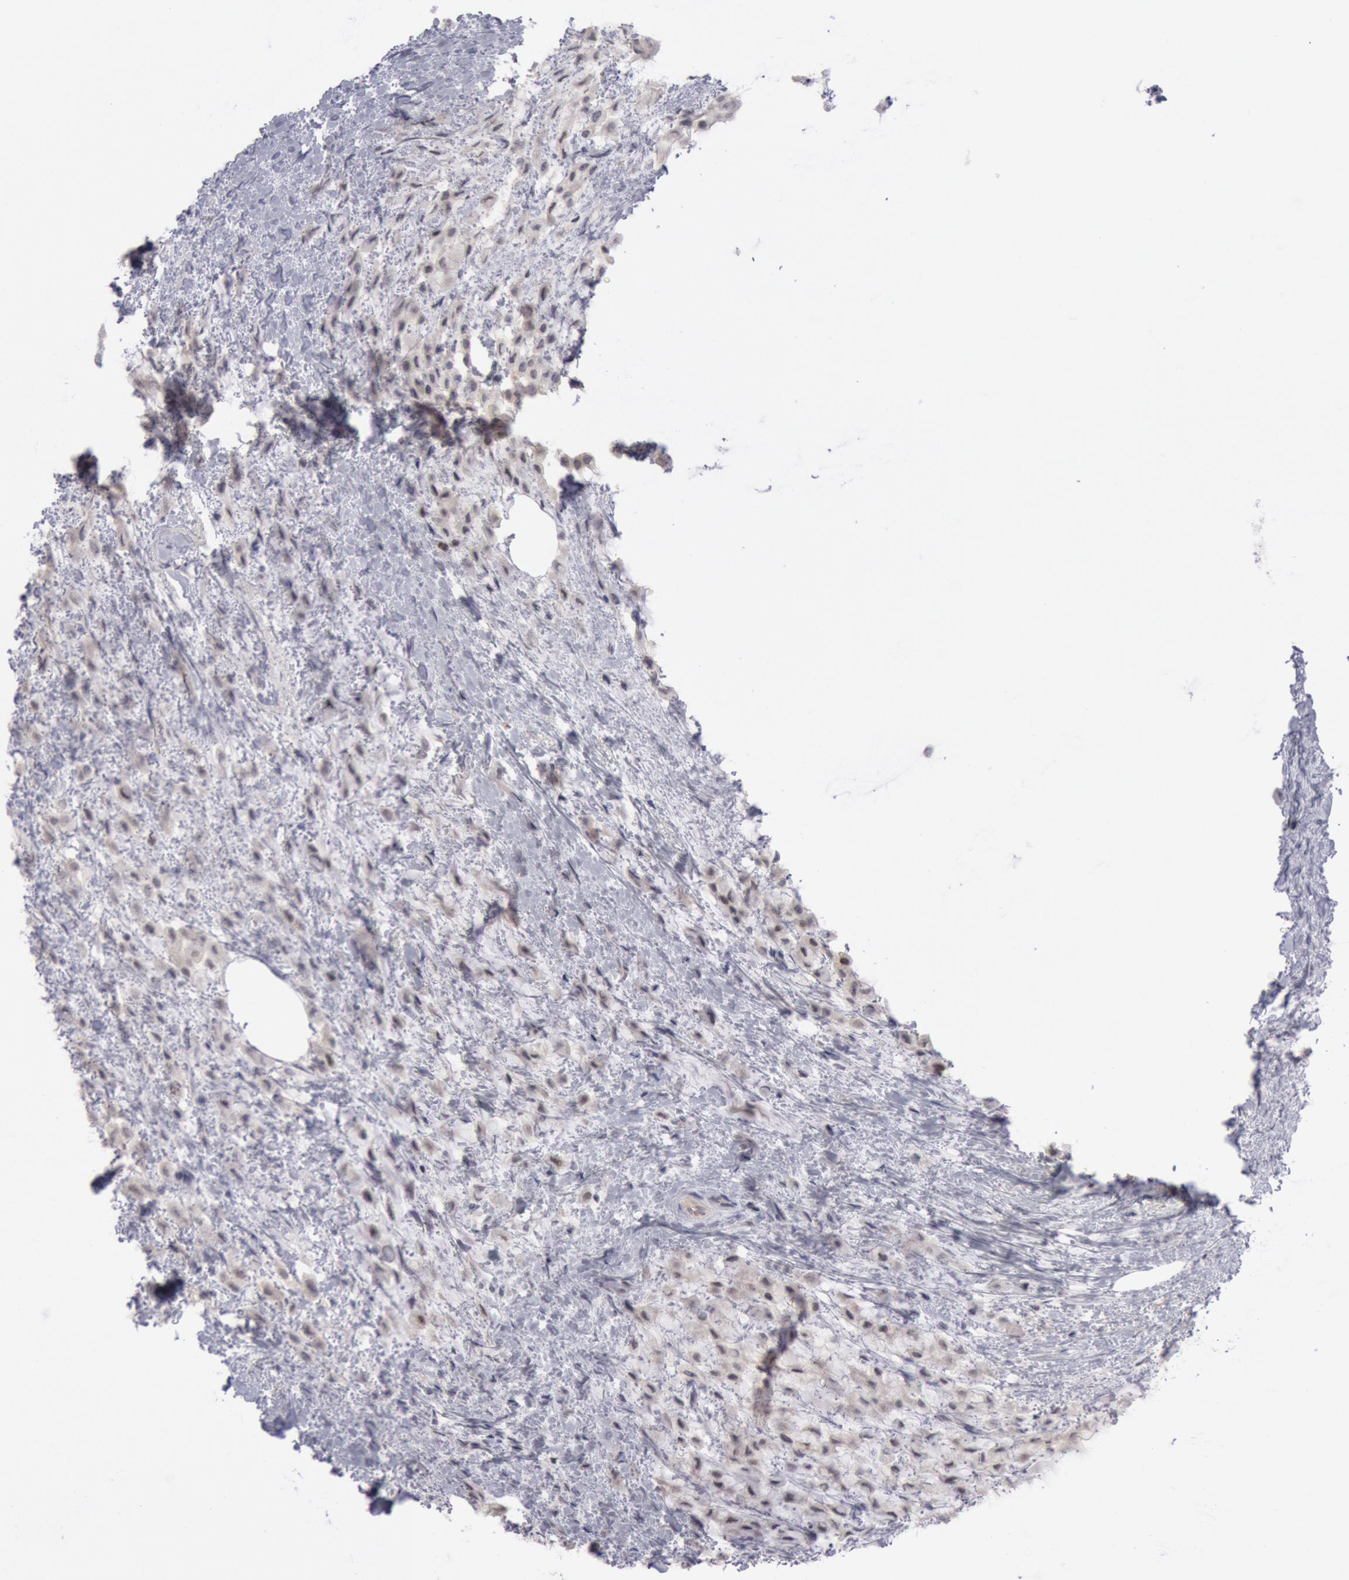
{"staining": {"intensity": "weak", "quantity": "<25%", "location": "cytoplasmic/membranous"}, "tissue": "breast cancer", "cell_type": "Tumor cells", "image_type": "cancer", "snomed": [{"axis": "morphology", "description": "Lobular carcinoma"}, {"axis": "topography", "description": "Breast"}], "caption": "DAB (3,3'-diaminobenzidine) immunohistochemical staining of breast cancer (lobular carcinoma) shows no significant expression in tumor cells.", "gene": "JOSD1", "patient": {"sex": "female", "age": 85}}